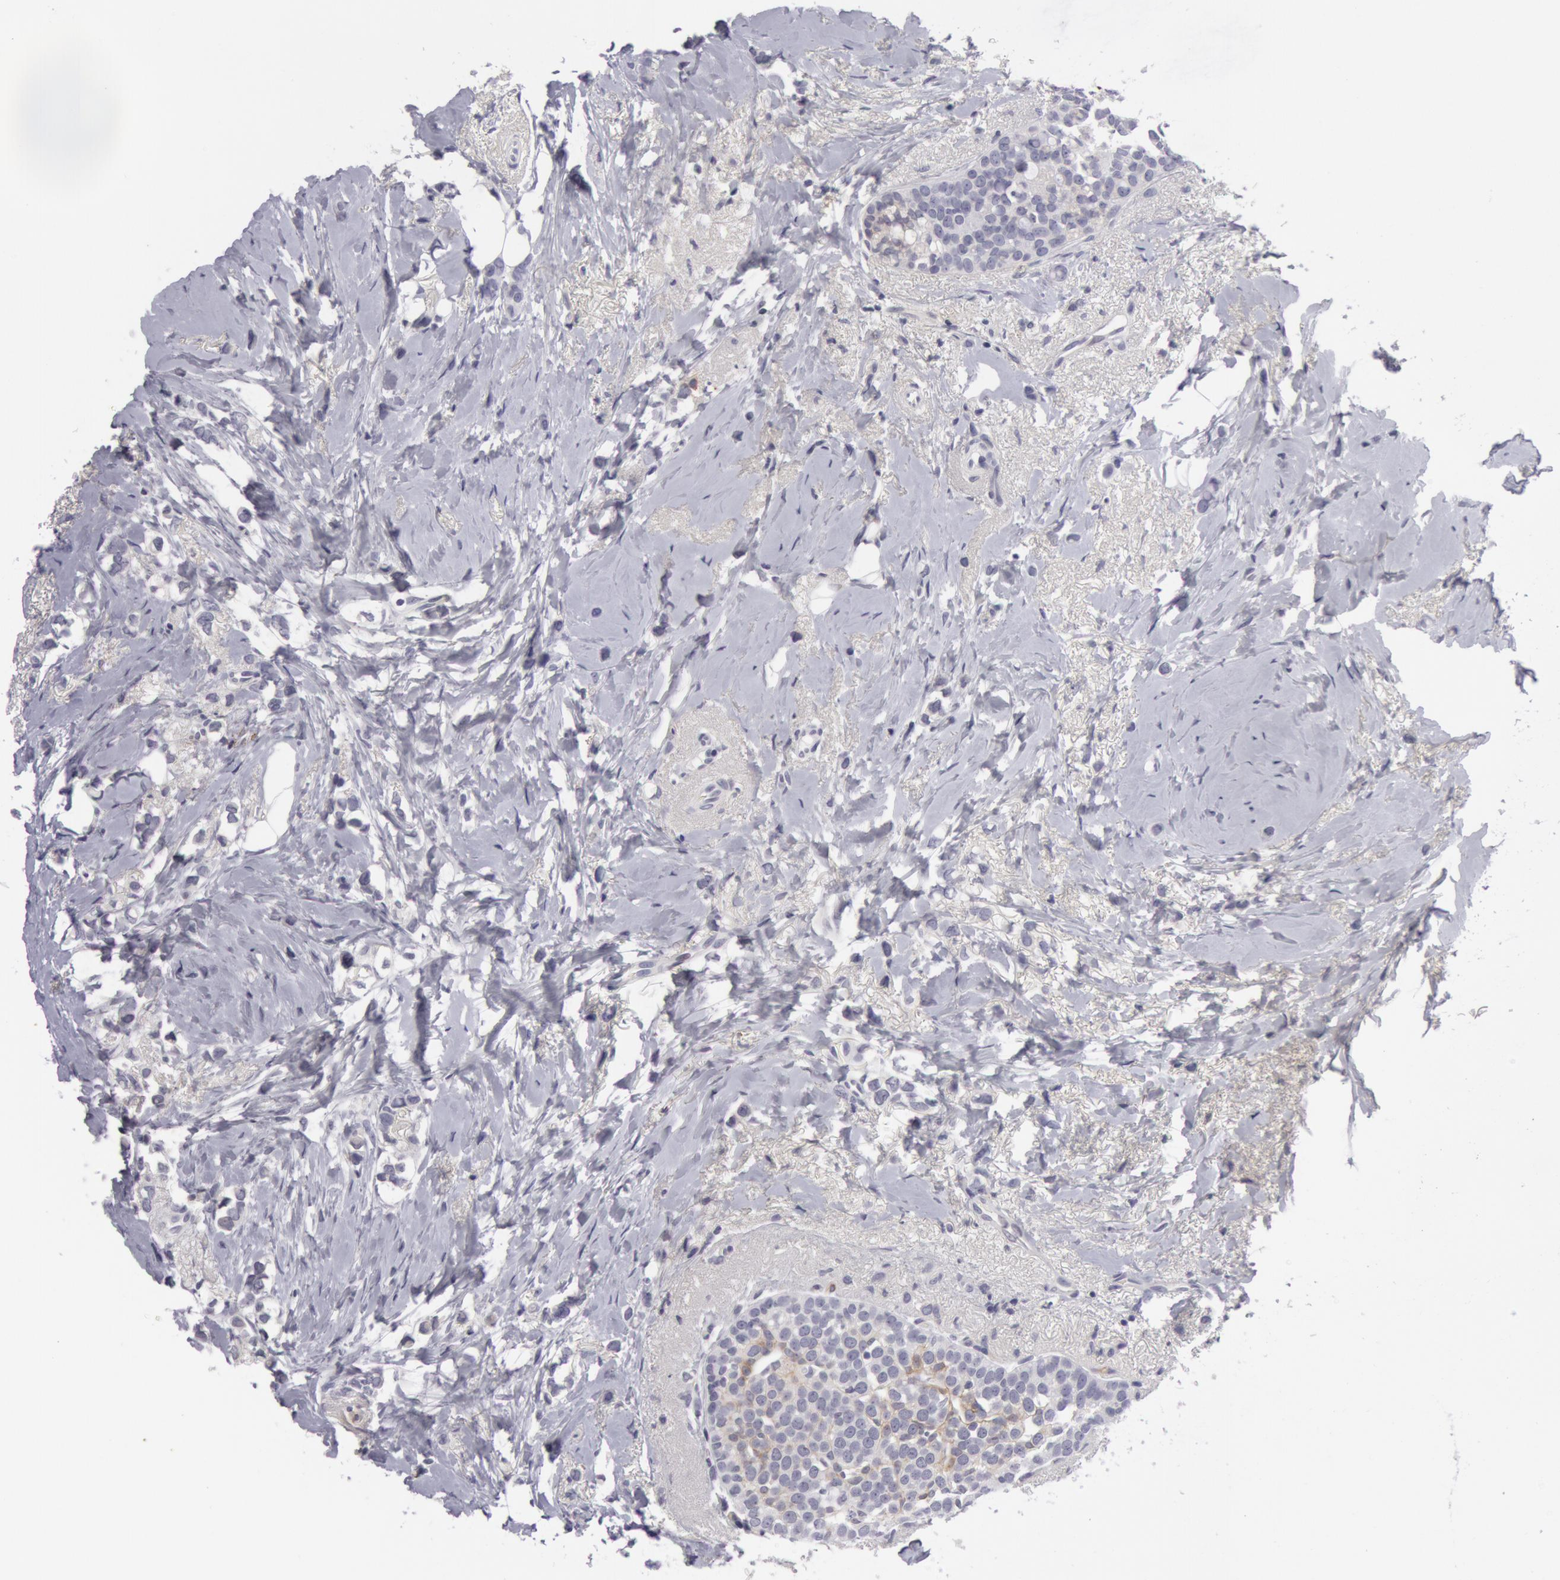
{"staining": {"intensity": "negative", "quantity": "none", "location": "none"}, "tissue": "breast cancer", "cell_type": "Tumor cells", "image_type": "cancer", "snomed": [{"axis": "morphology", "description": "Duct carcinoma"}, {"axis": "topography", "description": "Breast"}], "caption": "Protein analysis of breast cancer reveals no significant staining in tumor cells.", "gene": "NLGN4X", "patient": {"sex": "female", "age": 72}}